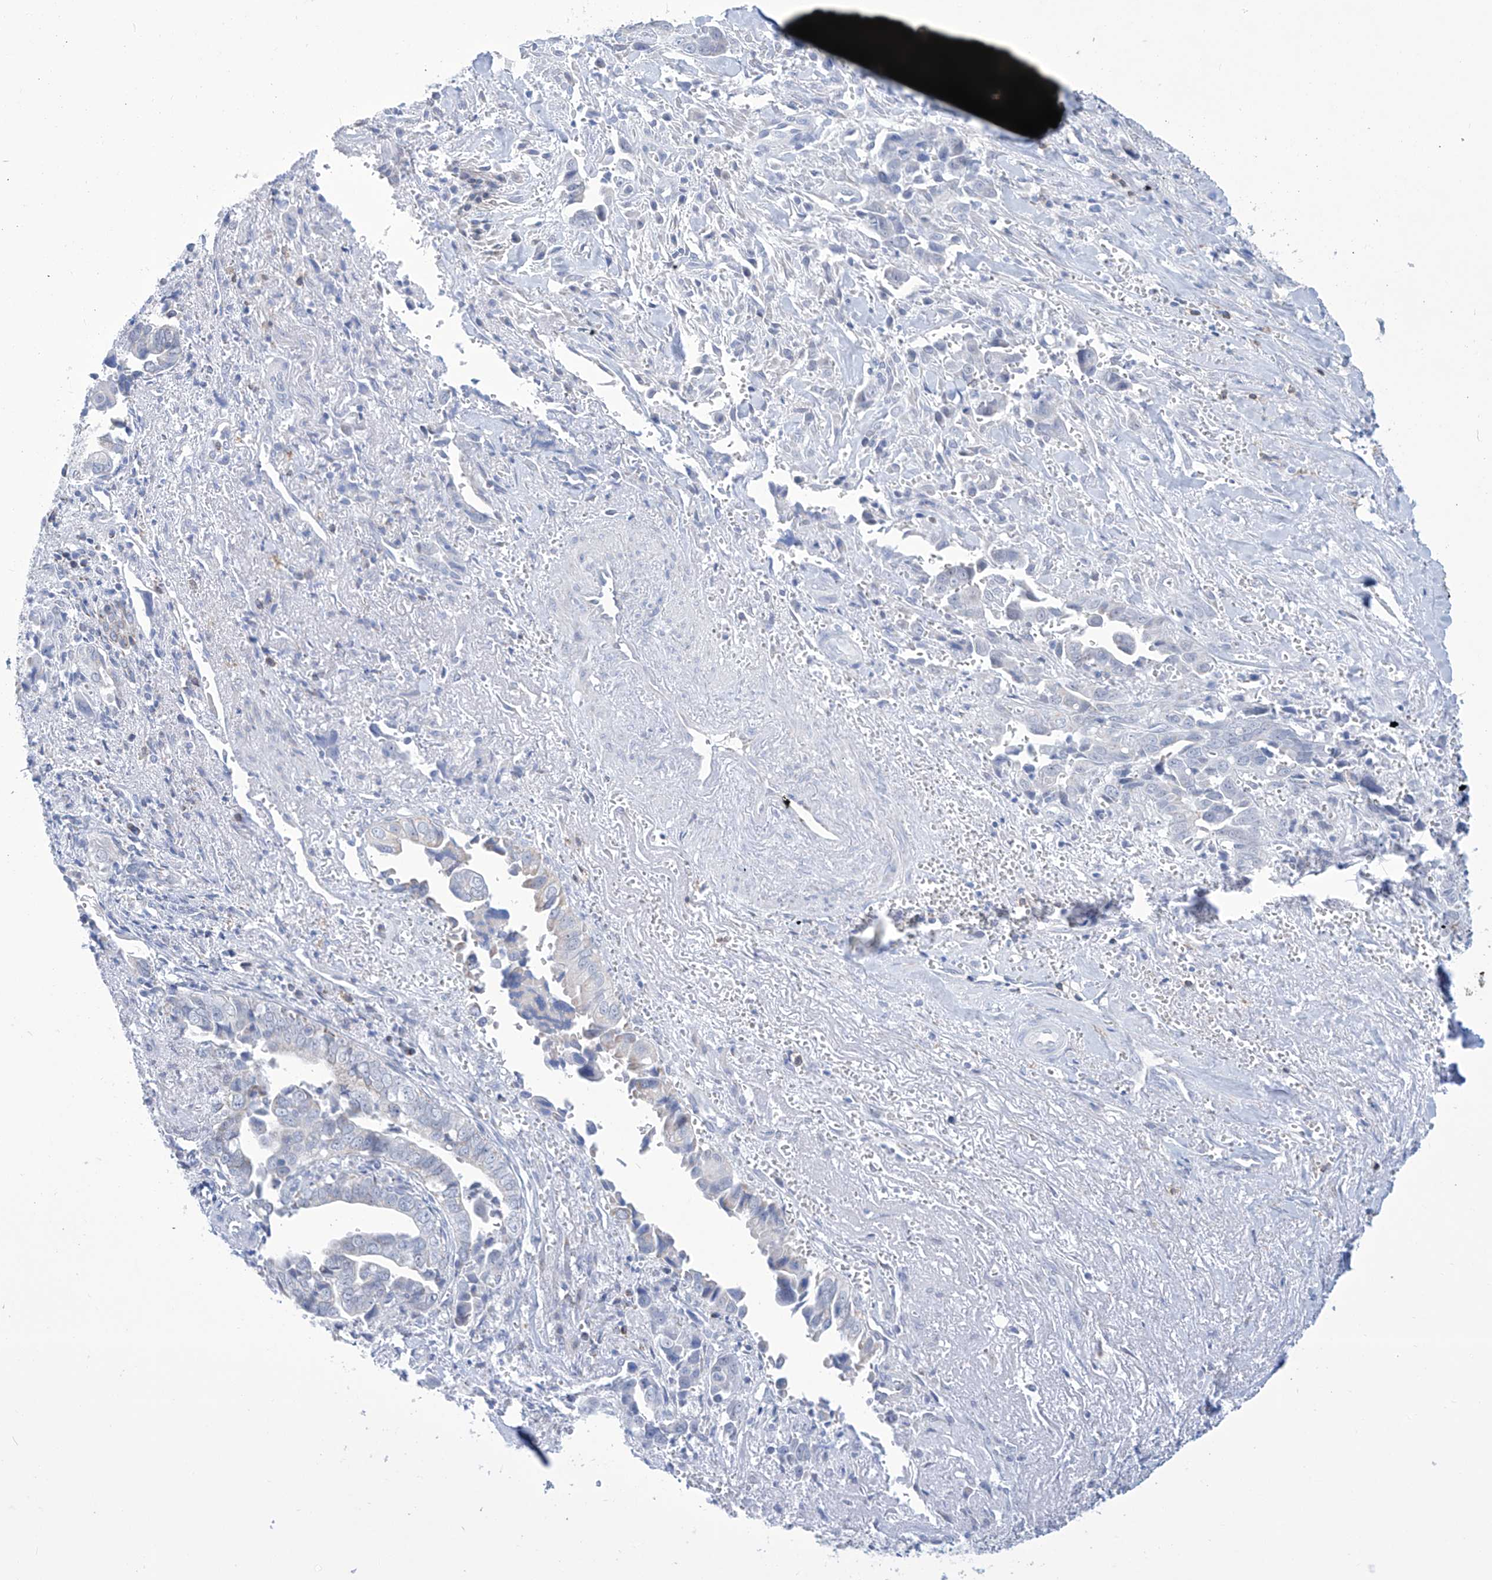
{"staining": {"intensity": "negative", "quantity": "none", "location": "none"}, "tissue": "liver cancer", "cell_type": "Tumor cells", "image_type": "cancer", "snomed": [{"axis": "morphology", "description": "Cholangiocarcinoma"}, {"axis": "topography", "description": "Liver"}], "caption": "A histopathology image of liver cancer stained for a protein exhibits no brown staining in tumor cells. (Stains: DAB IHC with hematoxylin counter stain, Microscopy: brightfield microscopy at high magnification).", "gene": "ALDH6A1", "patient": {"sex": "female", "age": 79}}